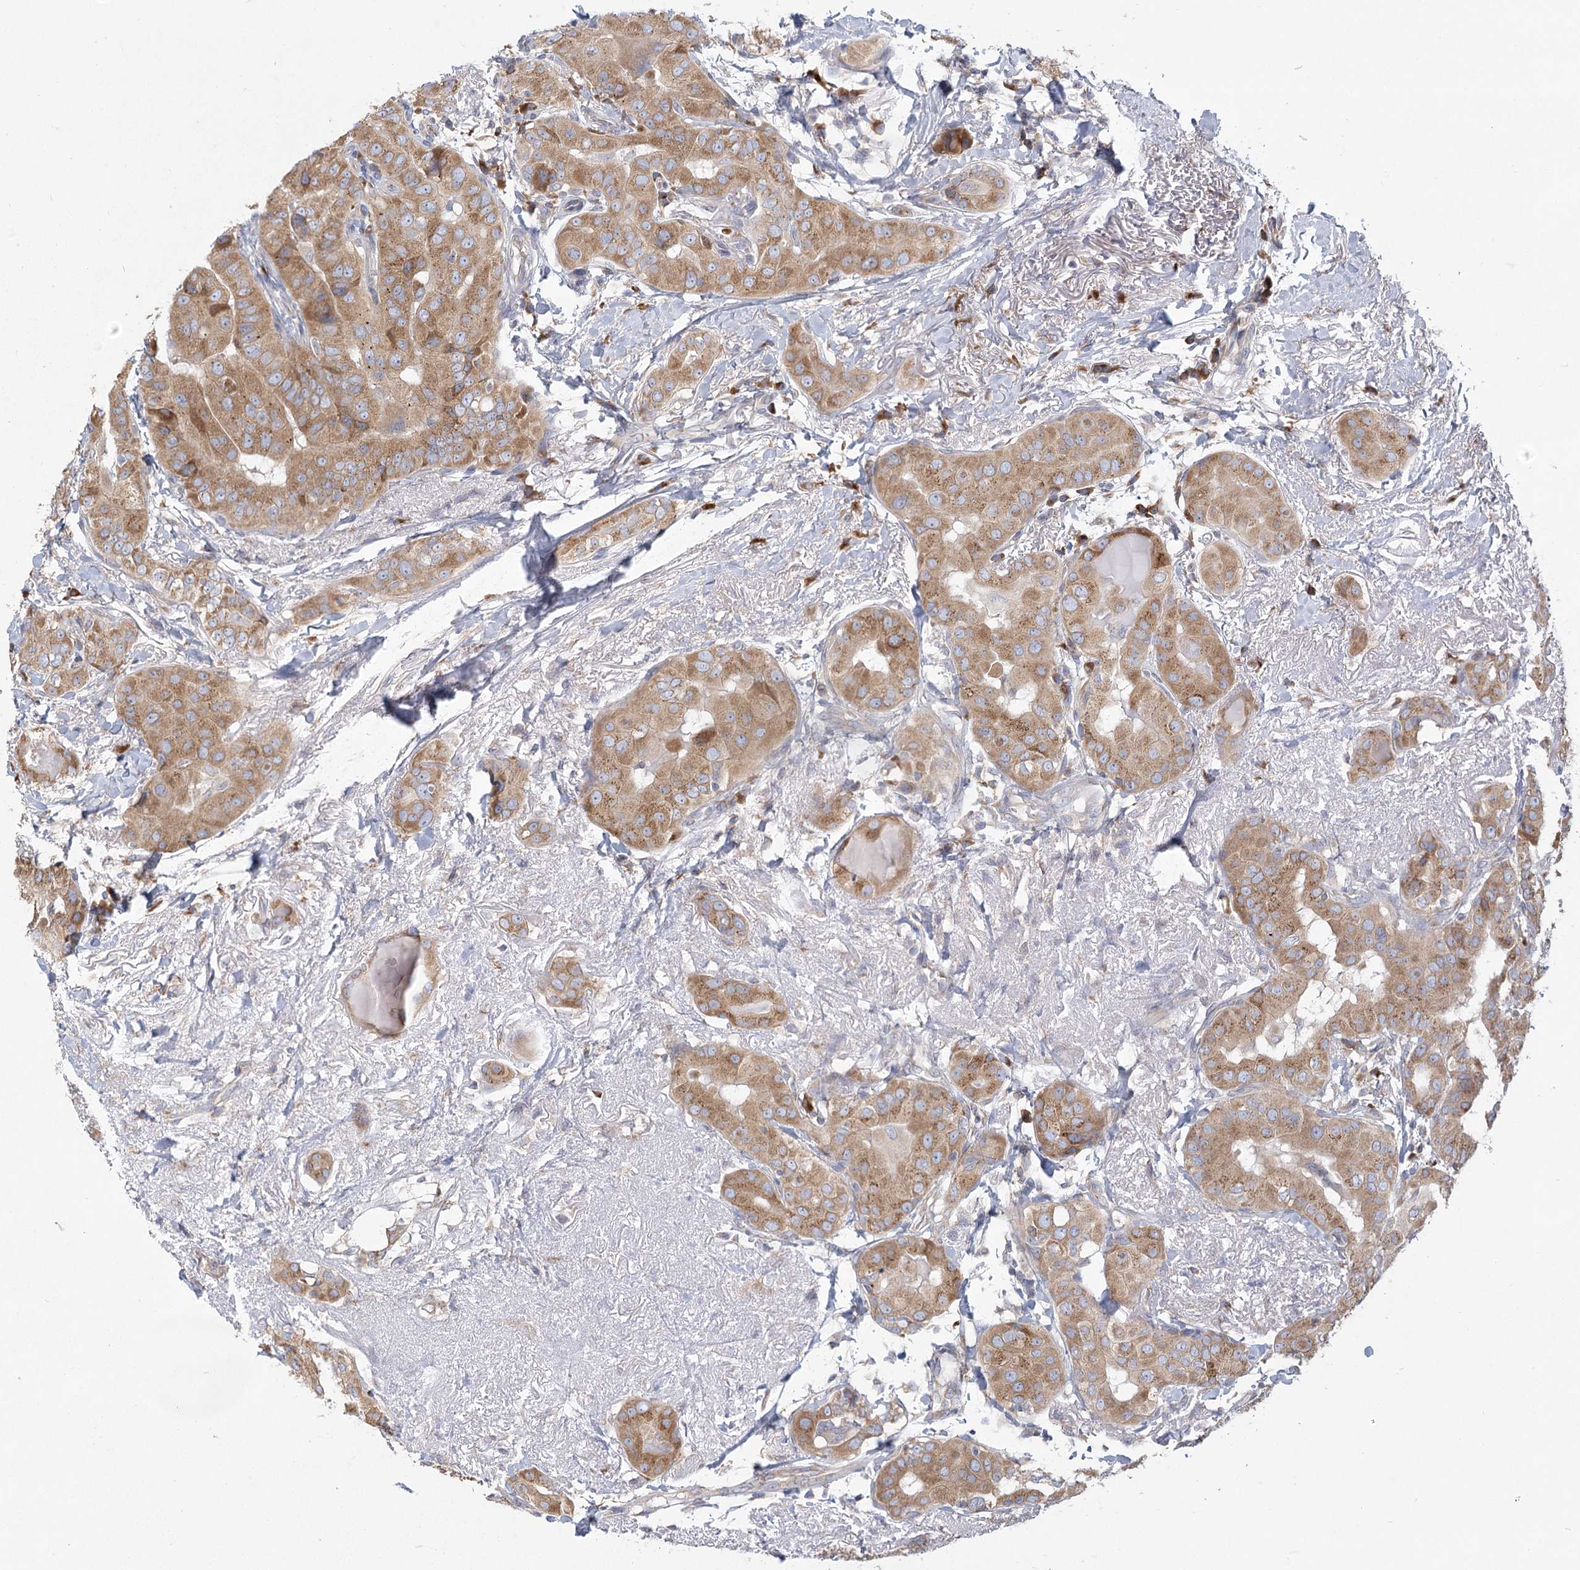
{"staining": {"intensity": "moderate", "quantity": ">75%", "location": "cytoplasmic/membranous"}, "tissue": "thyroid cancer", "cell_type": "Tumor cells", "image_type": "cancer", "snomed": [{"axis": "morphology", "description": "Papillary adenocarcinoma, NOS"}, {"axis": "topography", "description": "Thyroid gland"}], "caption": "Brown immunohistochemical staining in thyroid papillary adenocarcinoma reveals moderate cytoplasmic/membranous positivity in about >75% of tumor cells. (Brightfield microscopy of DAB IHC at high magnification).", "gene": "CNTLN", "patient": {"sex": "male", "age": 33}}